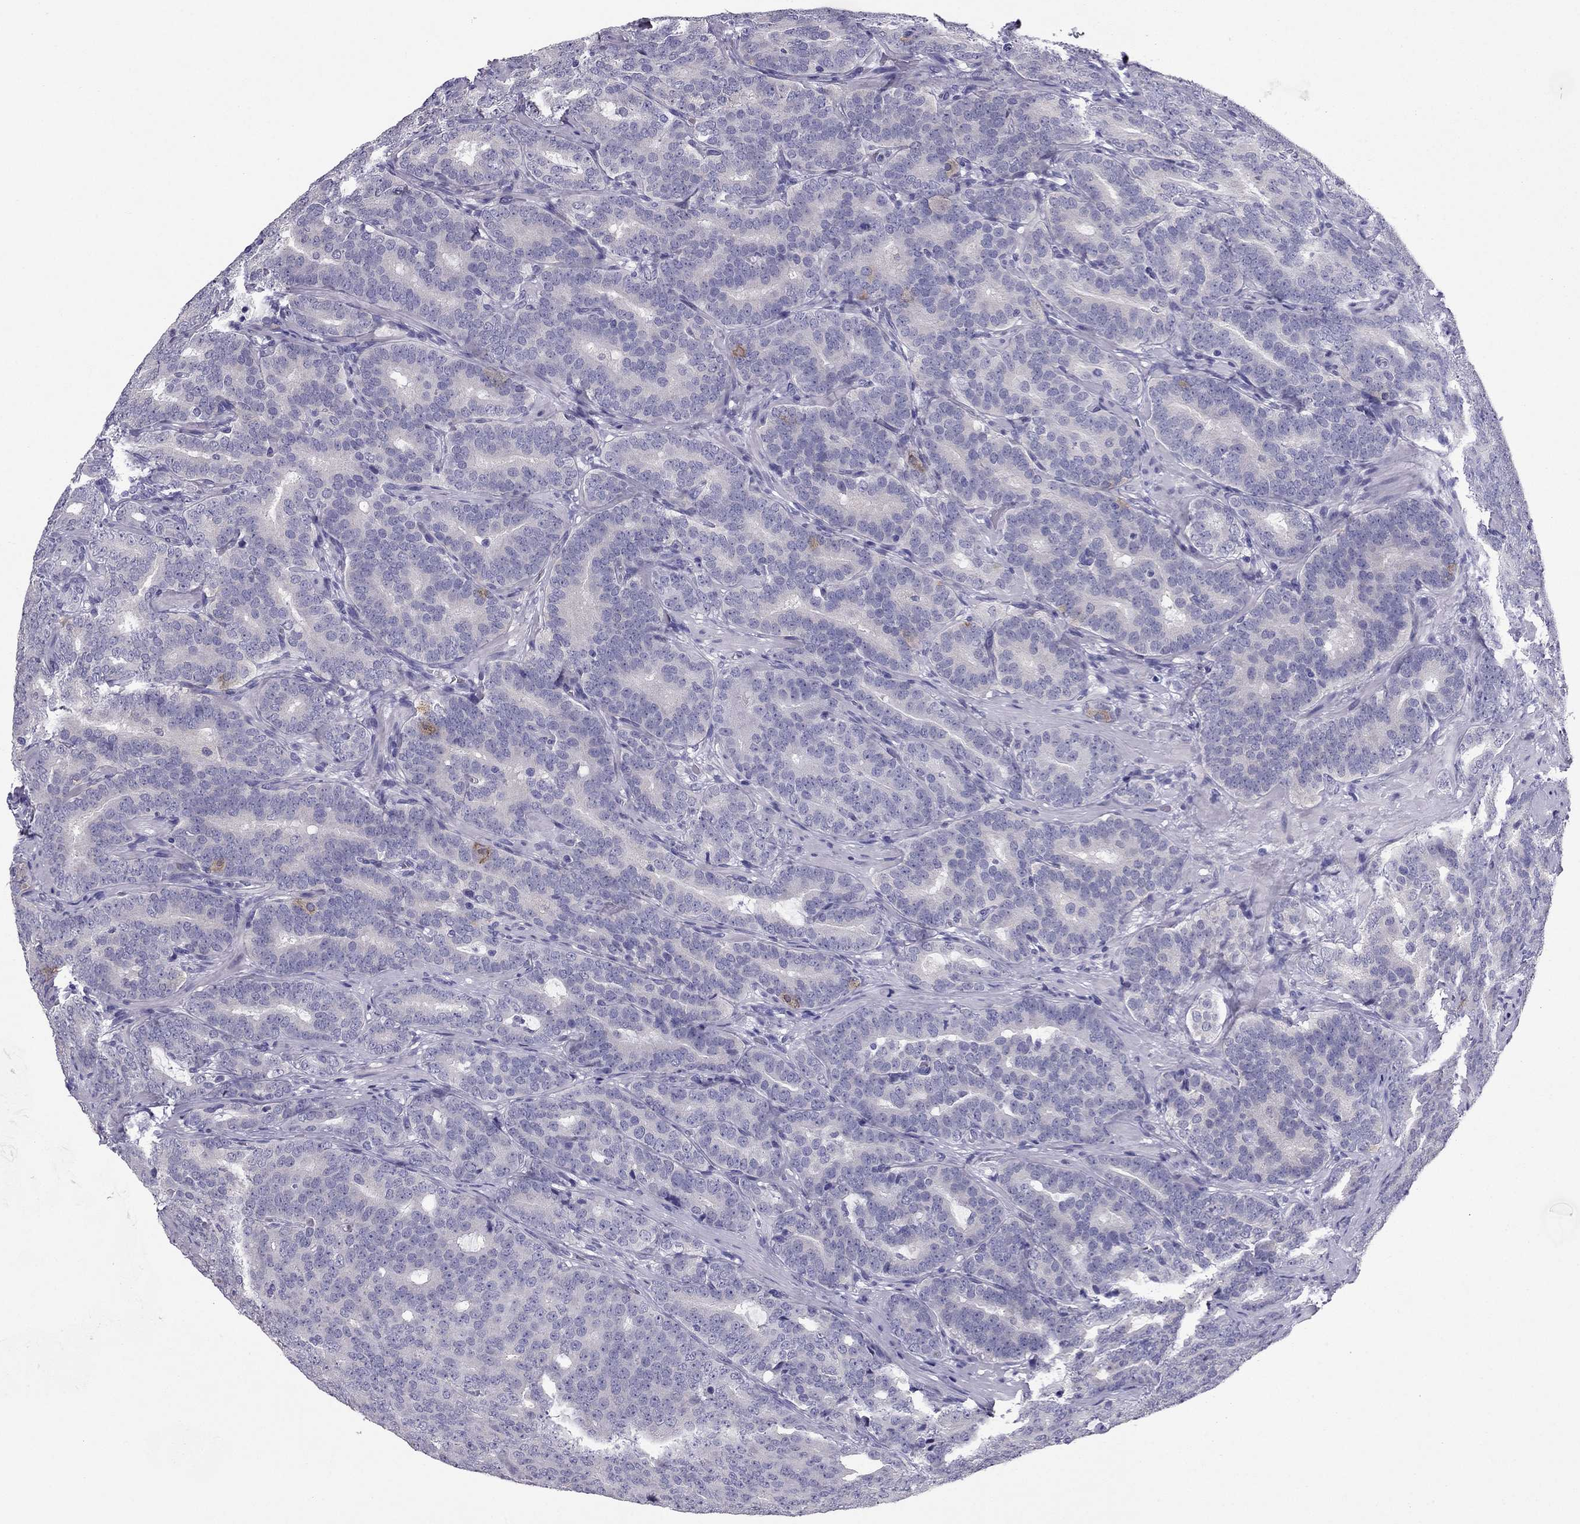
{"staining": {"intensity": "weak", "quantity": "<25%", "location": "cytoplasmic/membranous"}, "tissue": "prostate cancer", "cell_type": "Tumor cells", "image_type": "cancer", "snomed": [{"axis": "morphology", "description": "Adenocarcinoma, NOS"}, {"axis": "topography", "description": "Prostate"}], "caption": "Photomicrograph shows no significant protein positivity in tumor cells of prostate adenocarcinoma.", "gene": "PDE6A", "patient": {"sex": "male", "age": 71}}